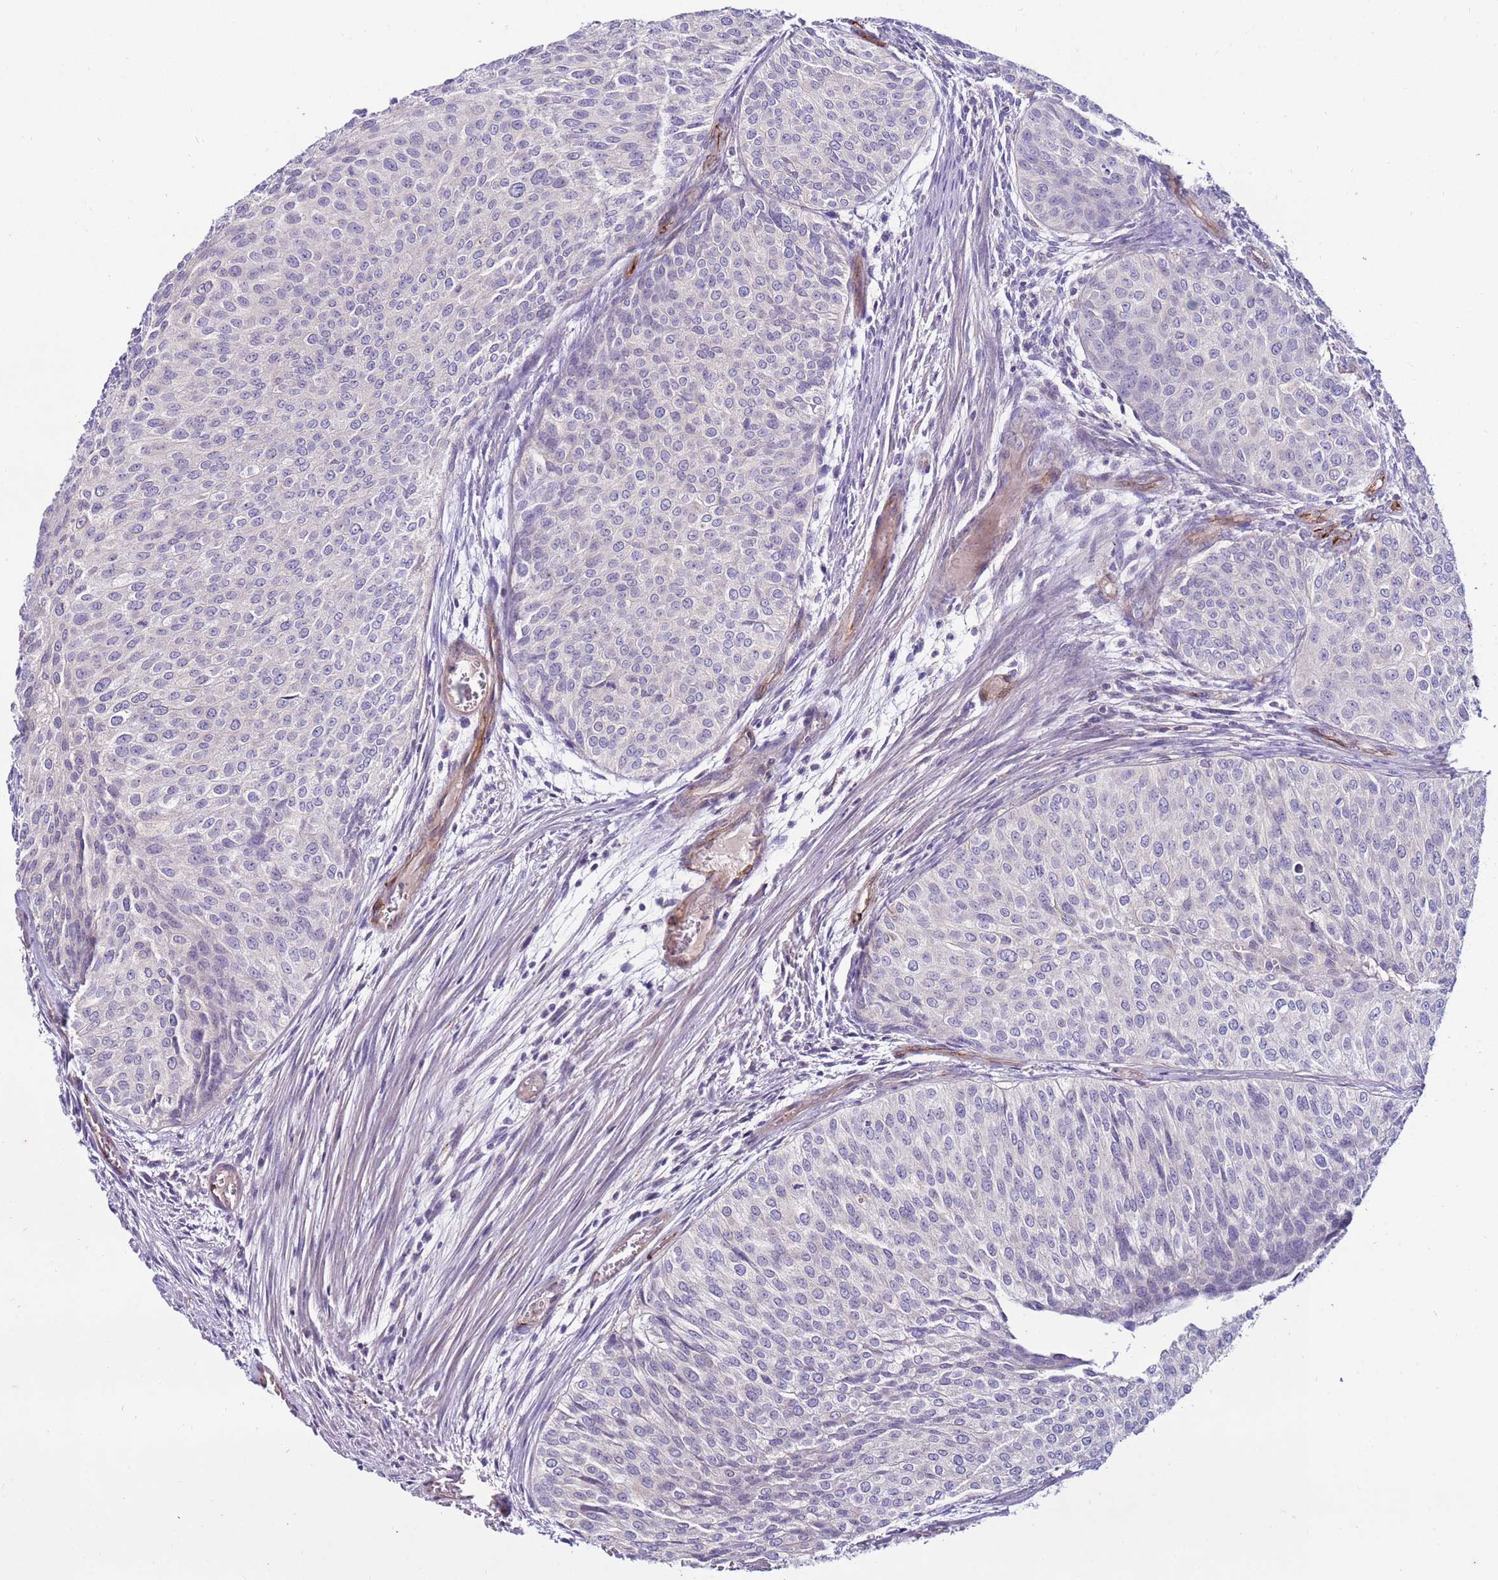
{"staining": {"intensity": "negative", "quantity": "none", "location": "none"}, "tissue": "urothelial cancer", "cell_type": "Tumor cells", "image_type": "cancer", "snomed": [{"axis": "morphology", "description": "Urothelial carcinoma, Low grade"}, {"axis": "topography", "description": "Urinary bladder"}], "caption": "Immunohistochemical staining of low-grade urothelial carcinoma exhibits no significant expression in tumor cells. (DAB (3,3'-diaminobenzidine) IHC with hematoxylin counter stain).", "gene": "CLEC4M", "patient": {"sex": "male", "age": 84}}